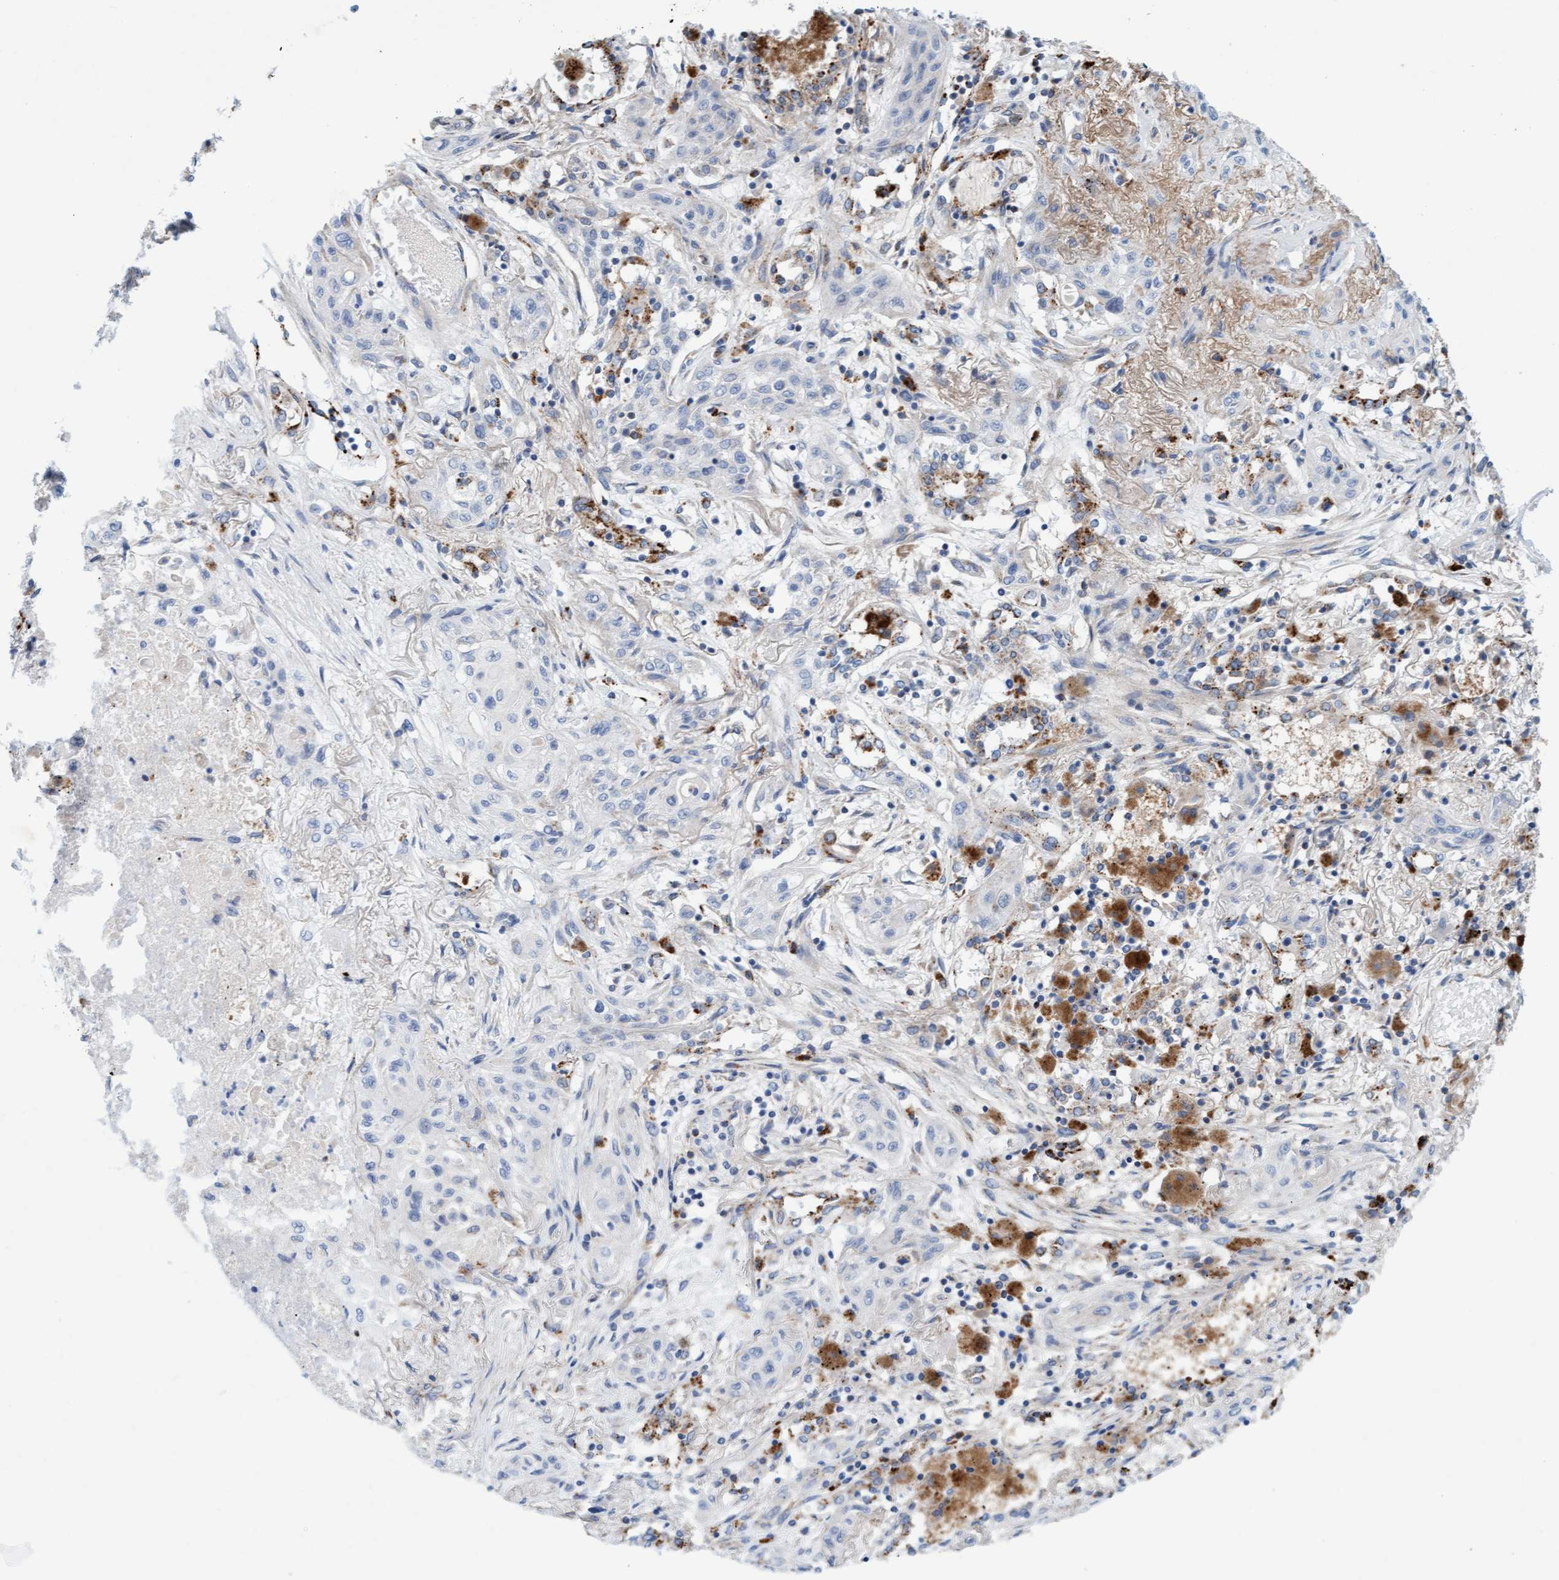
{"staining": {"intensity": "negative", "quantity": "none", "location": "none"}, "tissue": "lung cancer", "cell_type": "Tumor cells", "image_type": "cancer", "snomed": [{"axis": "morphology", "description": "Squamous cell carcinoma, NOS"}, {"axis": "topography", "description": "Lung"}], "caption": "Immunohistochemical staining of human squamous cell carcinoma (lung) displays no significant positivity in tumor cells. (DAB (3,3'-diaminobenzidine) immunohistochemistry visualized using brightfield microscopy, high magnification).", "gene": "SGSH", "patient": {"sex": "female", "age": 47}}